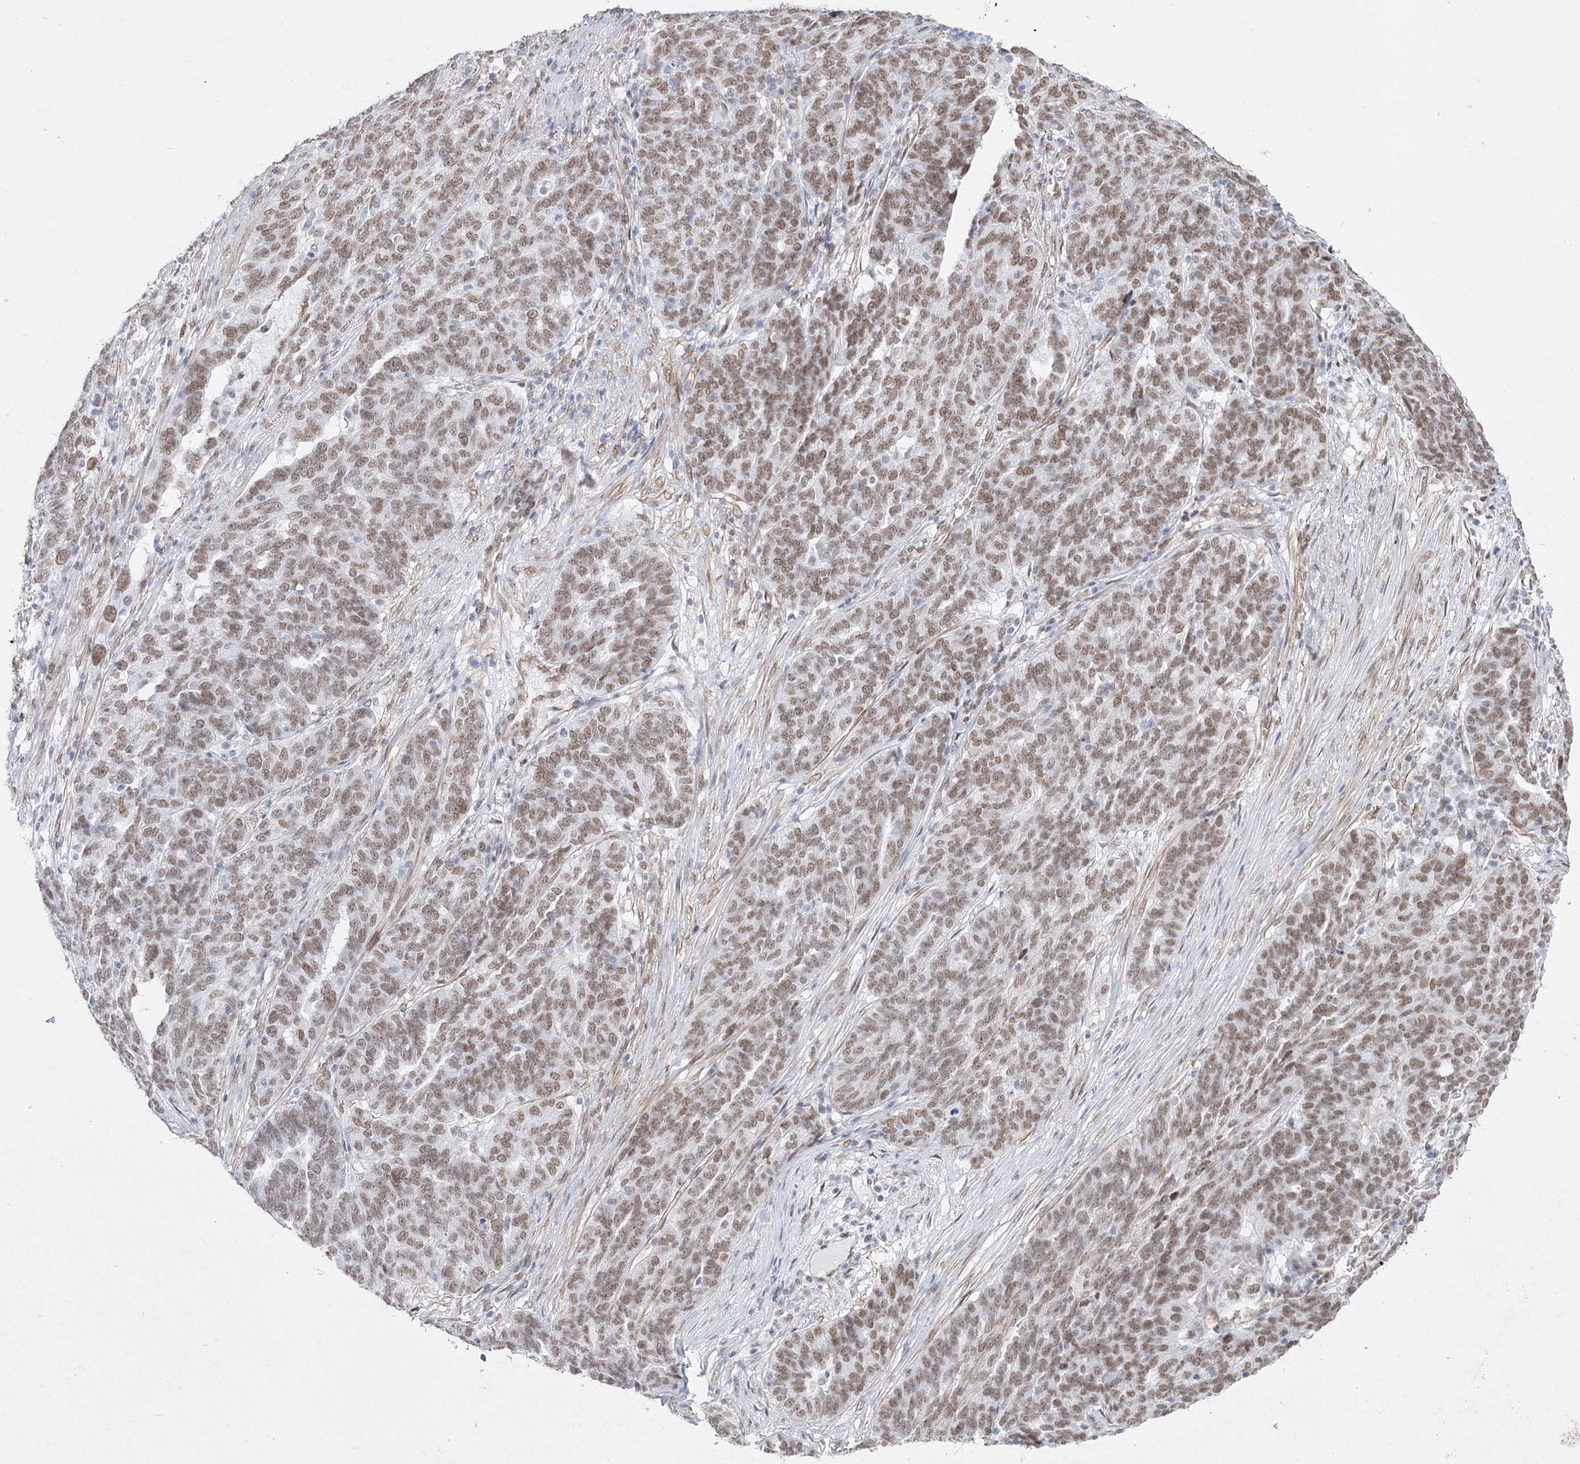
{"staining": {"intensity": "moderate", "quantity": ">75%", "location": "nuclear"}, "tissue": "ovarian cancer", "cell_type": "Tumor cells", "image_type": "cancer", "snomed": [{"axis": "morphology", "description": "Cystadenocarcinoma, serous, NOS"}, {"axis": "topography", "description": "Ovary"}], "caption": "High-power microscopy captured an IHC histopathology image of ovarian cancer, revealing moderate nuclear staining in approximately >75% of tumor cells.", "gene": "ZNF638", "patient": {"sex": "female", "age": 59}}